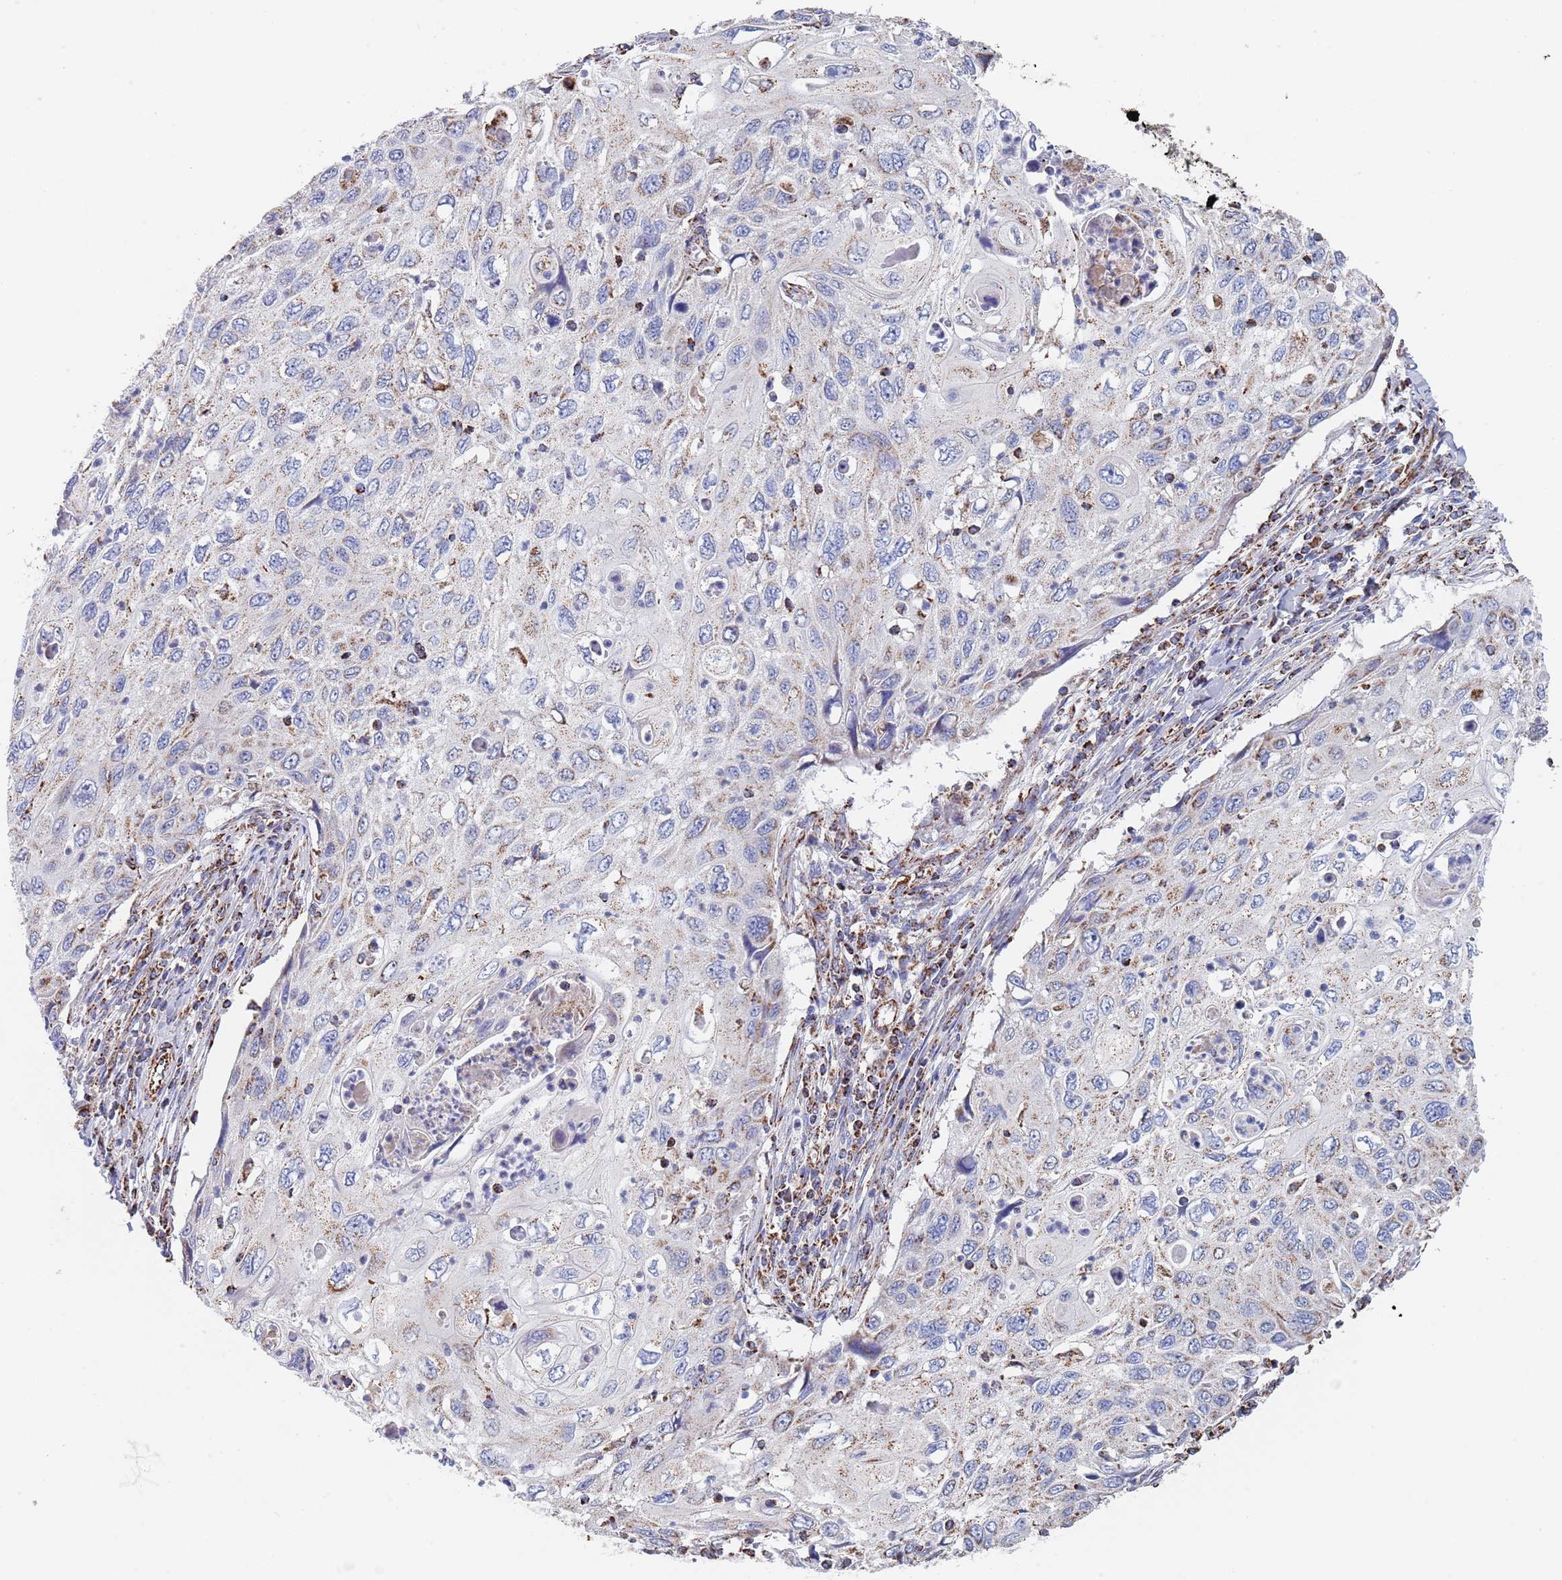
{"staining": {"intensity": "weak", "quantity": "25%-75%", "location": "cytoplasmic/membranous"}, "tissue": "cervical cancer", "cell_type": "Tumor cells", "image_type": "cancer", "snomed": [{"axis": "morphology", "description": "Squamous cell carcinoma, NOS"}, {"axis": "topography", "description": "Cervix"}], "caption": "About 25%-75% of tumor cells in cervical cancer show weak cytoplasmic/membranous protein staining as visualized by brown immunohistochemical staining.", "gene": "PGP", "patient": {"sex": "female", "age": 70}}